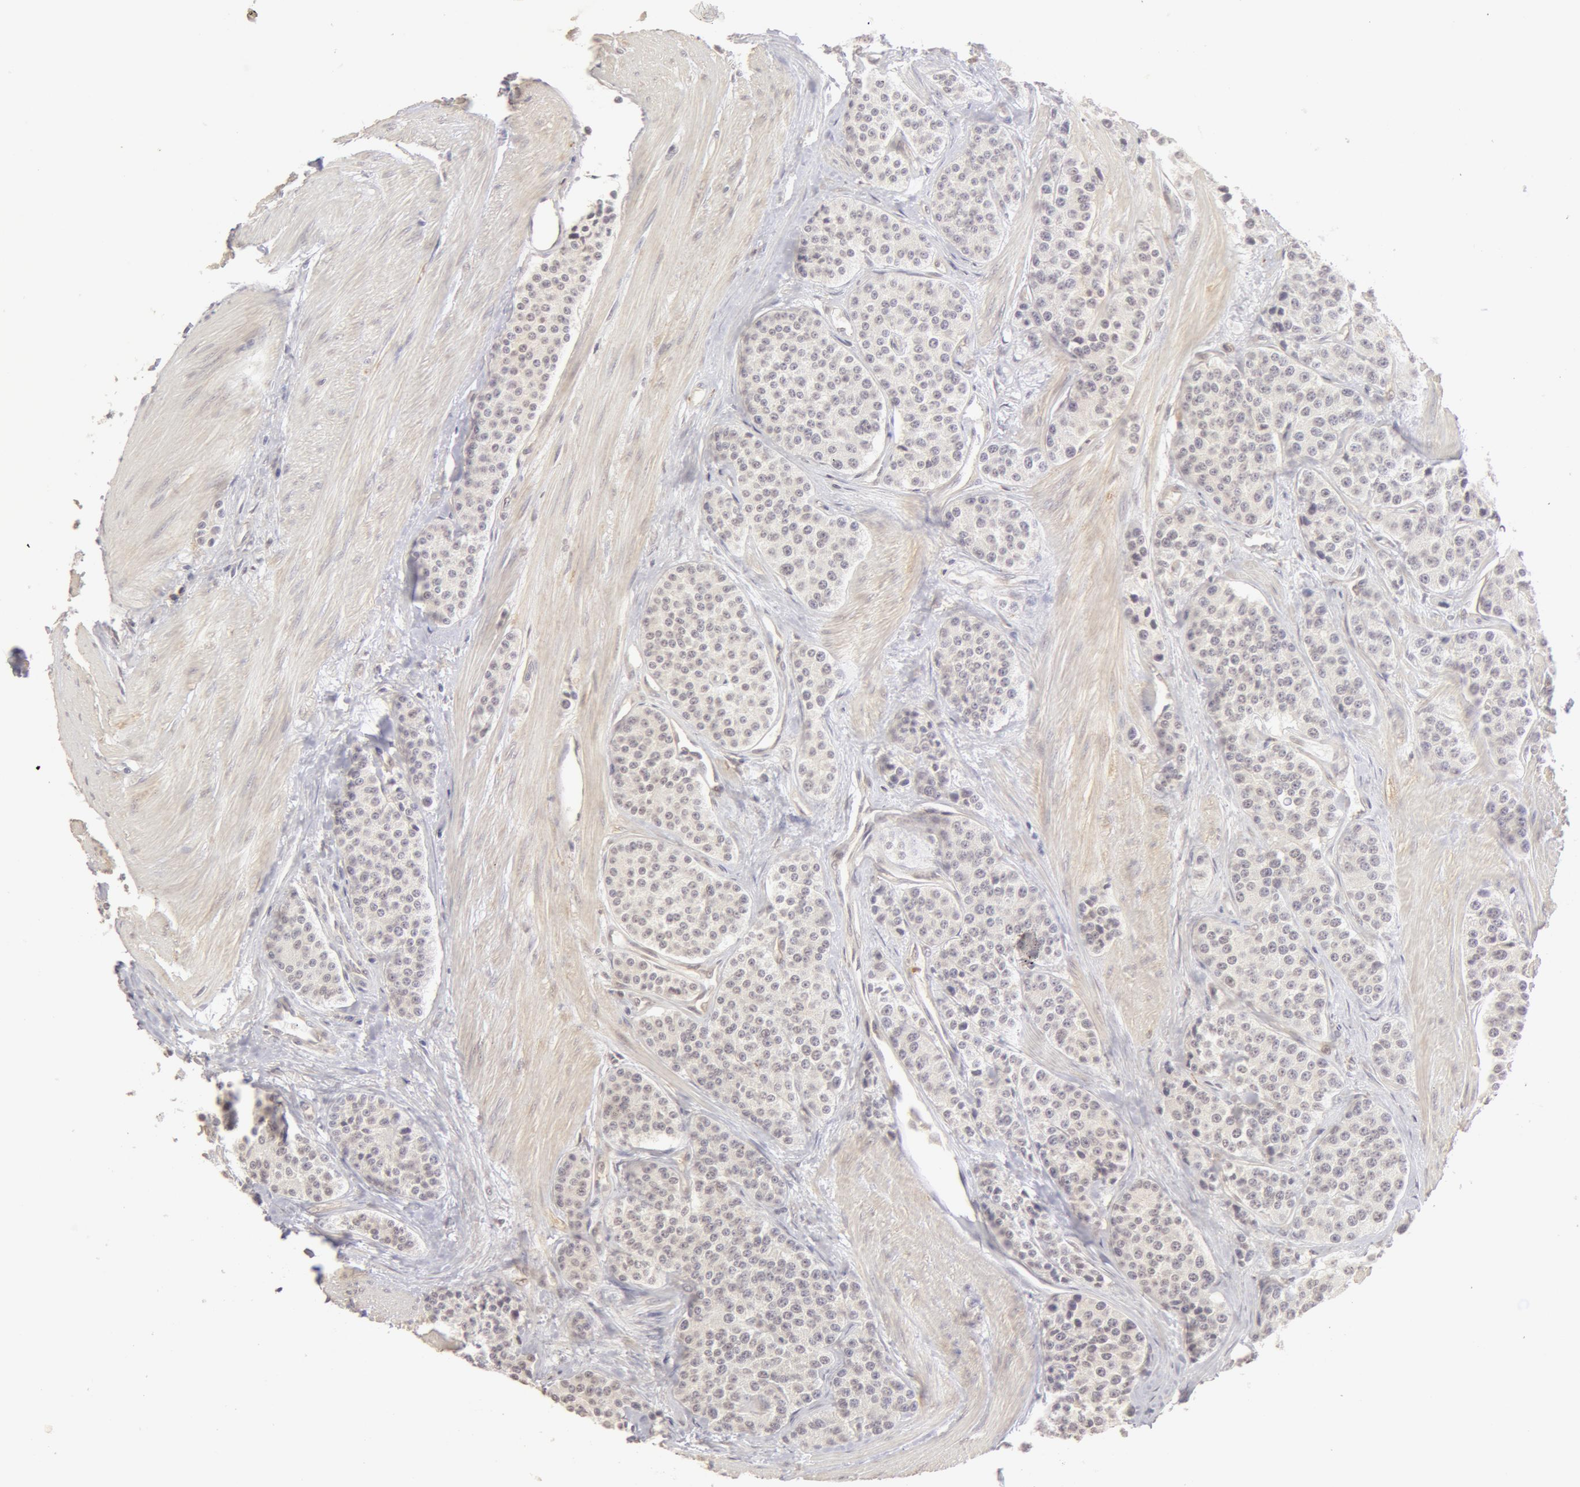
{"staining": {"intensity": "weak", "quantity": ">75%", "location": "cytoplasmic/membranous"}, "tissue": "carcinoid", "cell_type": "Tumor cells", "image_type": "cancer", "snomed": [{"axis": "morphology", "description": "Carcinoid, malignant, NOS"}, {"axis": "topography", "description": "Stomach"}], "caption": "A brown stain highlights weak cytoplasmic/membranous positivity of a protein in carcinoid (malignant) tumor cells.", "gene": "ADAM10", "patient": {"sex": "female", "age": 76}}